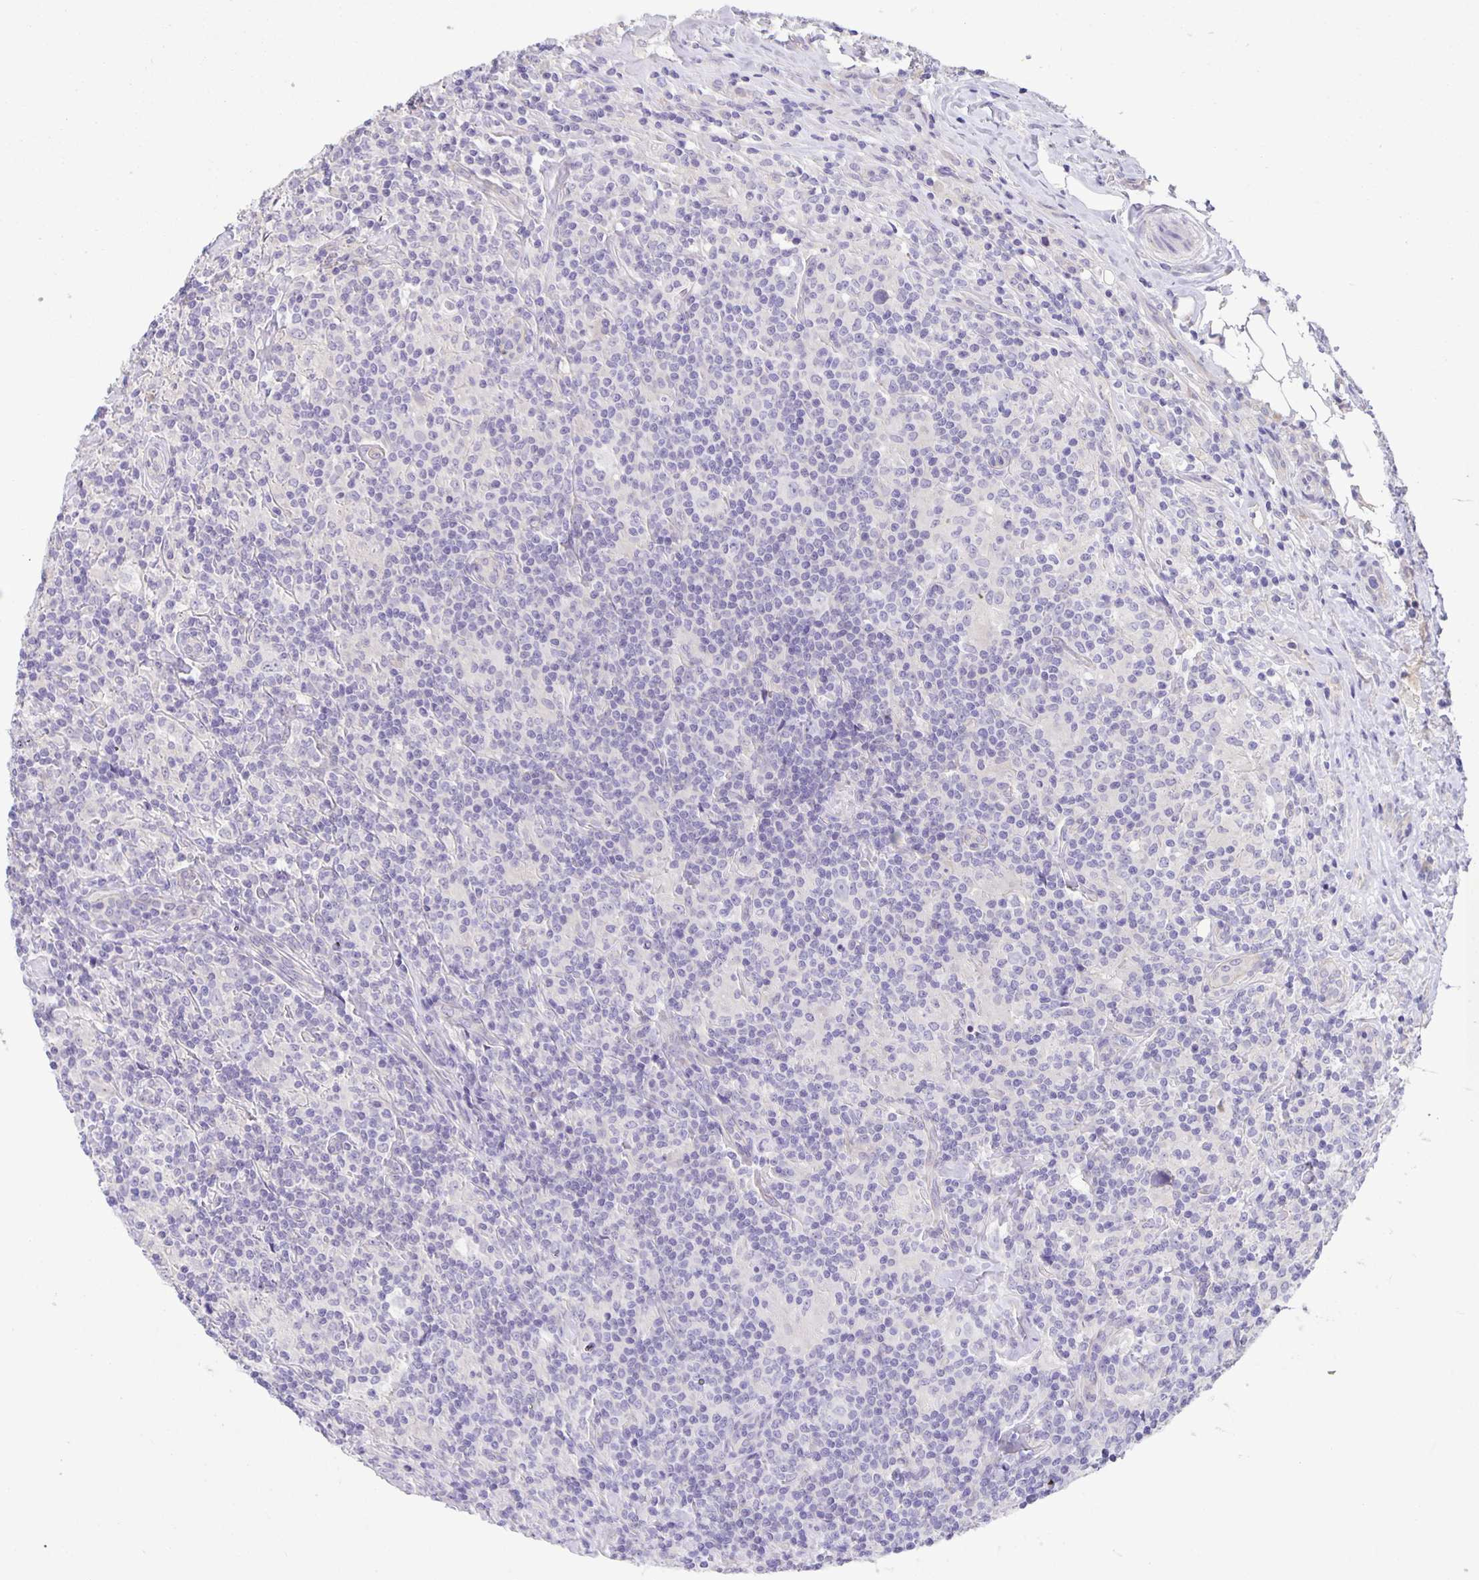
{"staining": {"intensity": "negative", "quantity": "none", "location": "none"}, "tissue": "lymphoma", "cell_type": "Tumor cells", "image_type": "cancer", "snomed": [{"axis": "morphology", "description": "Hodgkin's disease, NOS"}, {"axis": "morphology", "description": "Hodgkin's lymphoma, nodular sclerosis"}, {"axis": "topography", "description": "Lymph node"}], "caption": "Hodgkin's disease was stained to show a protein in brown. There is no significant expression in tumor cells.", "gene": "PTPN3", "patient": {"sex": "female", "age": 10}}